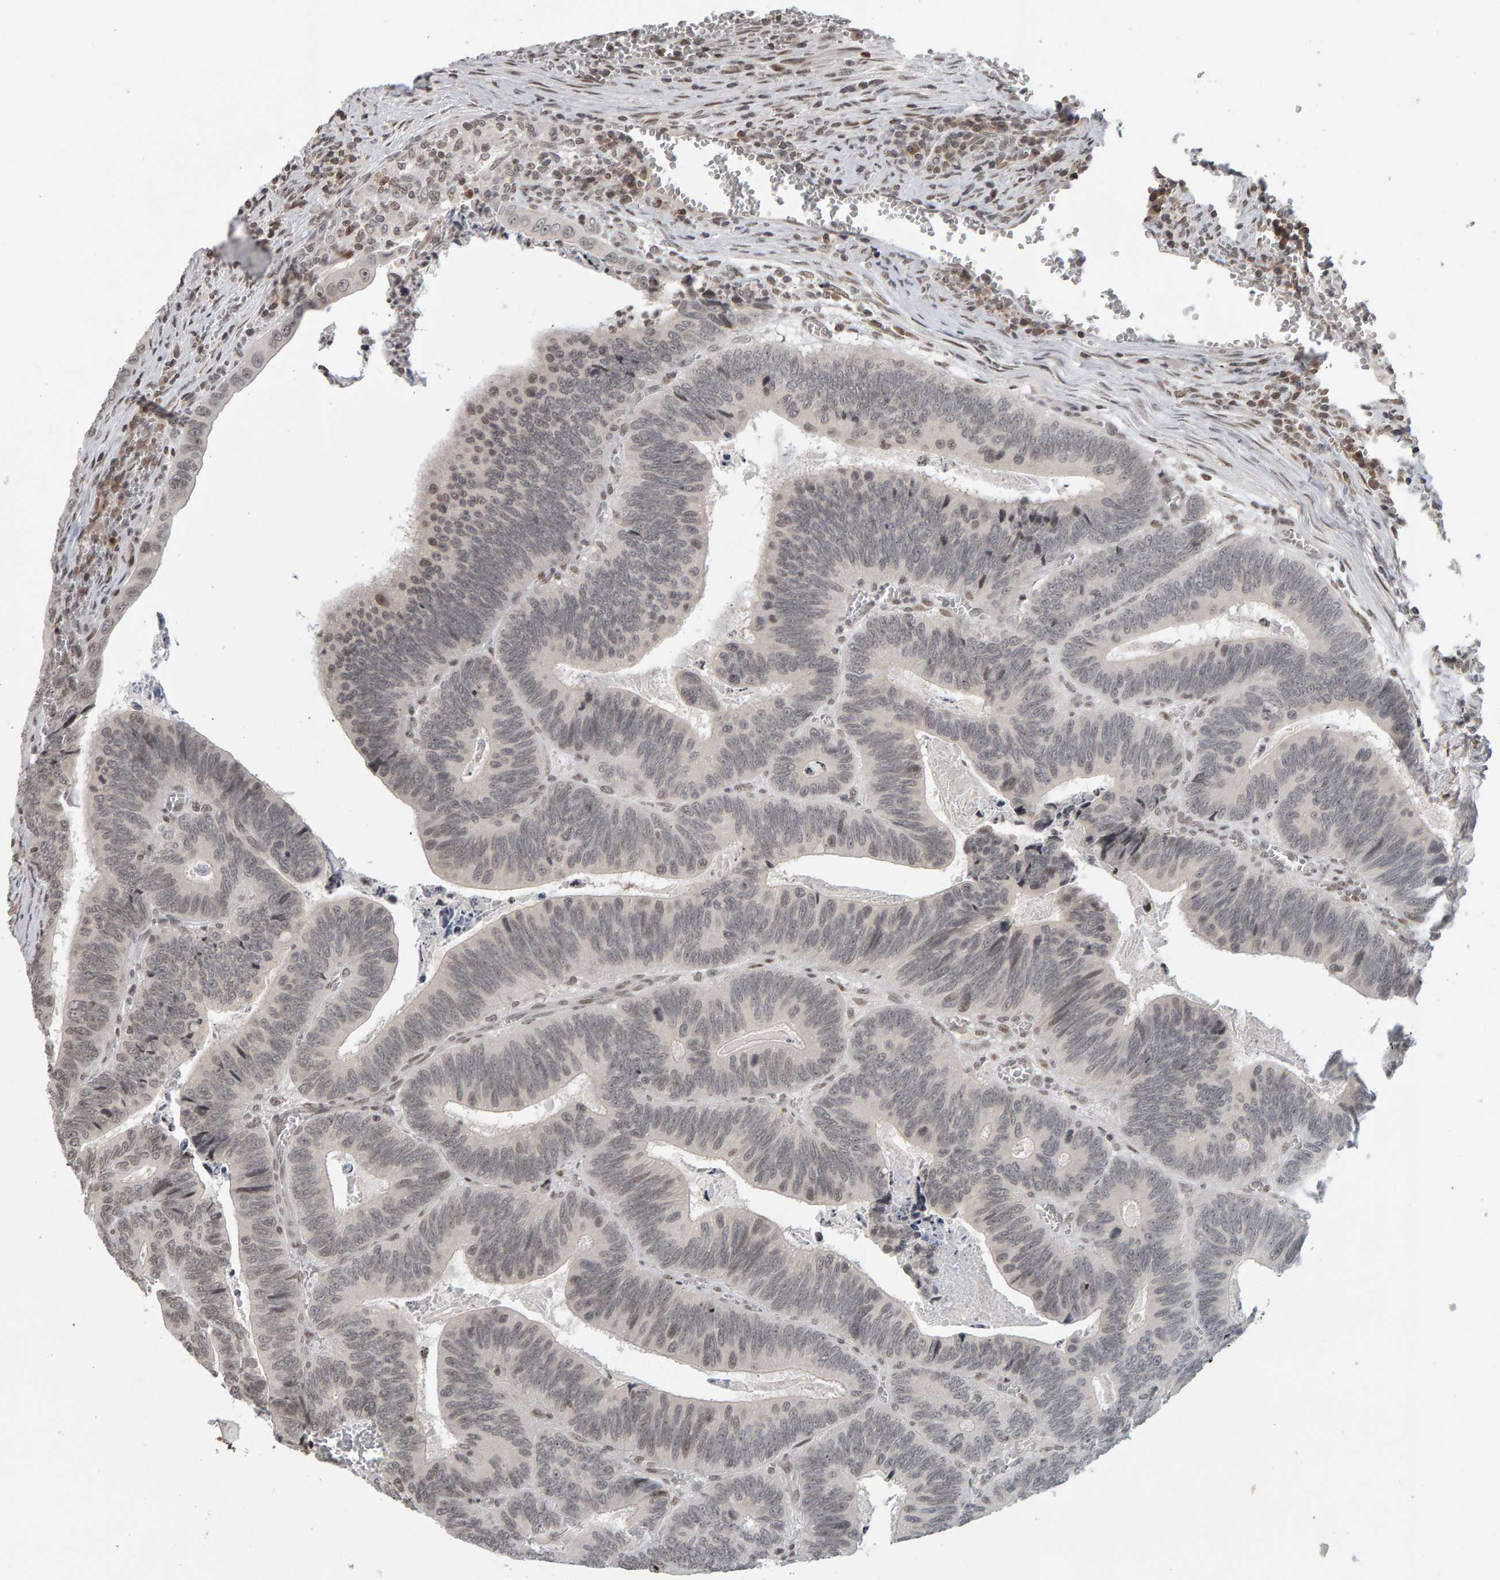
{"staining": {"intensity": "weak", "quantity": "<25%", "location": "nuclear"}, "tissue": "colorectal cancer", "cell_type": "Tumor cells", "image_type": "cancer", "snomed": [{"axis": "morphology", "description": "Inflammation, NOS"}, {"axis": "morphology", "description": "Adenocarcinoma, NOS"}, {"axis": "topography", "description": "Colon"}], "caption": "Immunohistochemistry image of neoplastic tissue: colorectal adenocarcinoma stained with DAB reveals no significant protein expression in tumor cells. (Brightfield microscopy of DAB (3,3'-diaminobenzidine) immunohistochemistry at high magnification).", "gene": "TRAM1", "patient": {"sex": "male", "age": 72}}